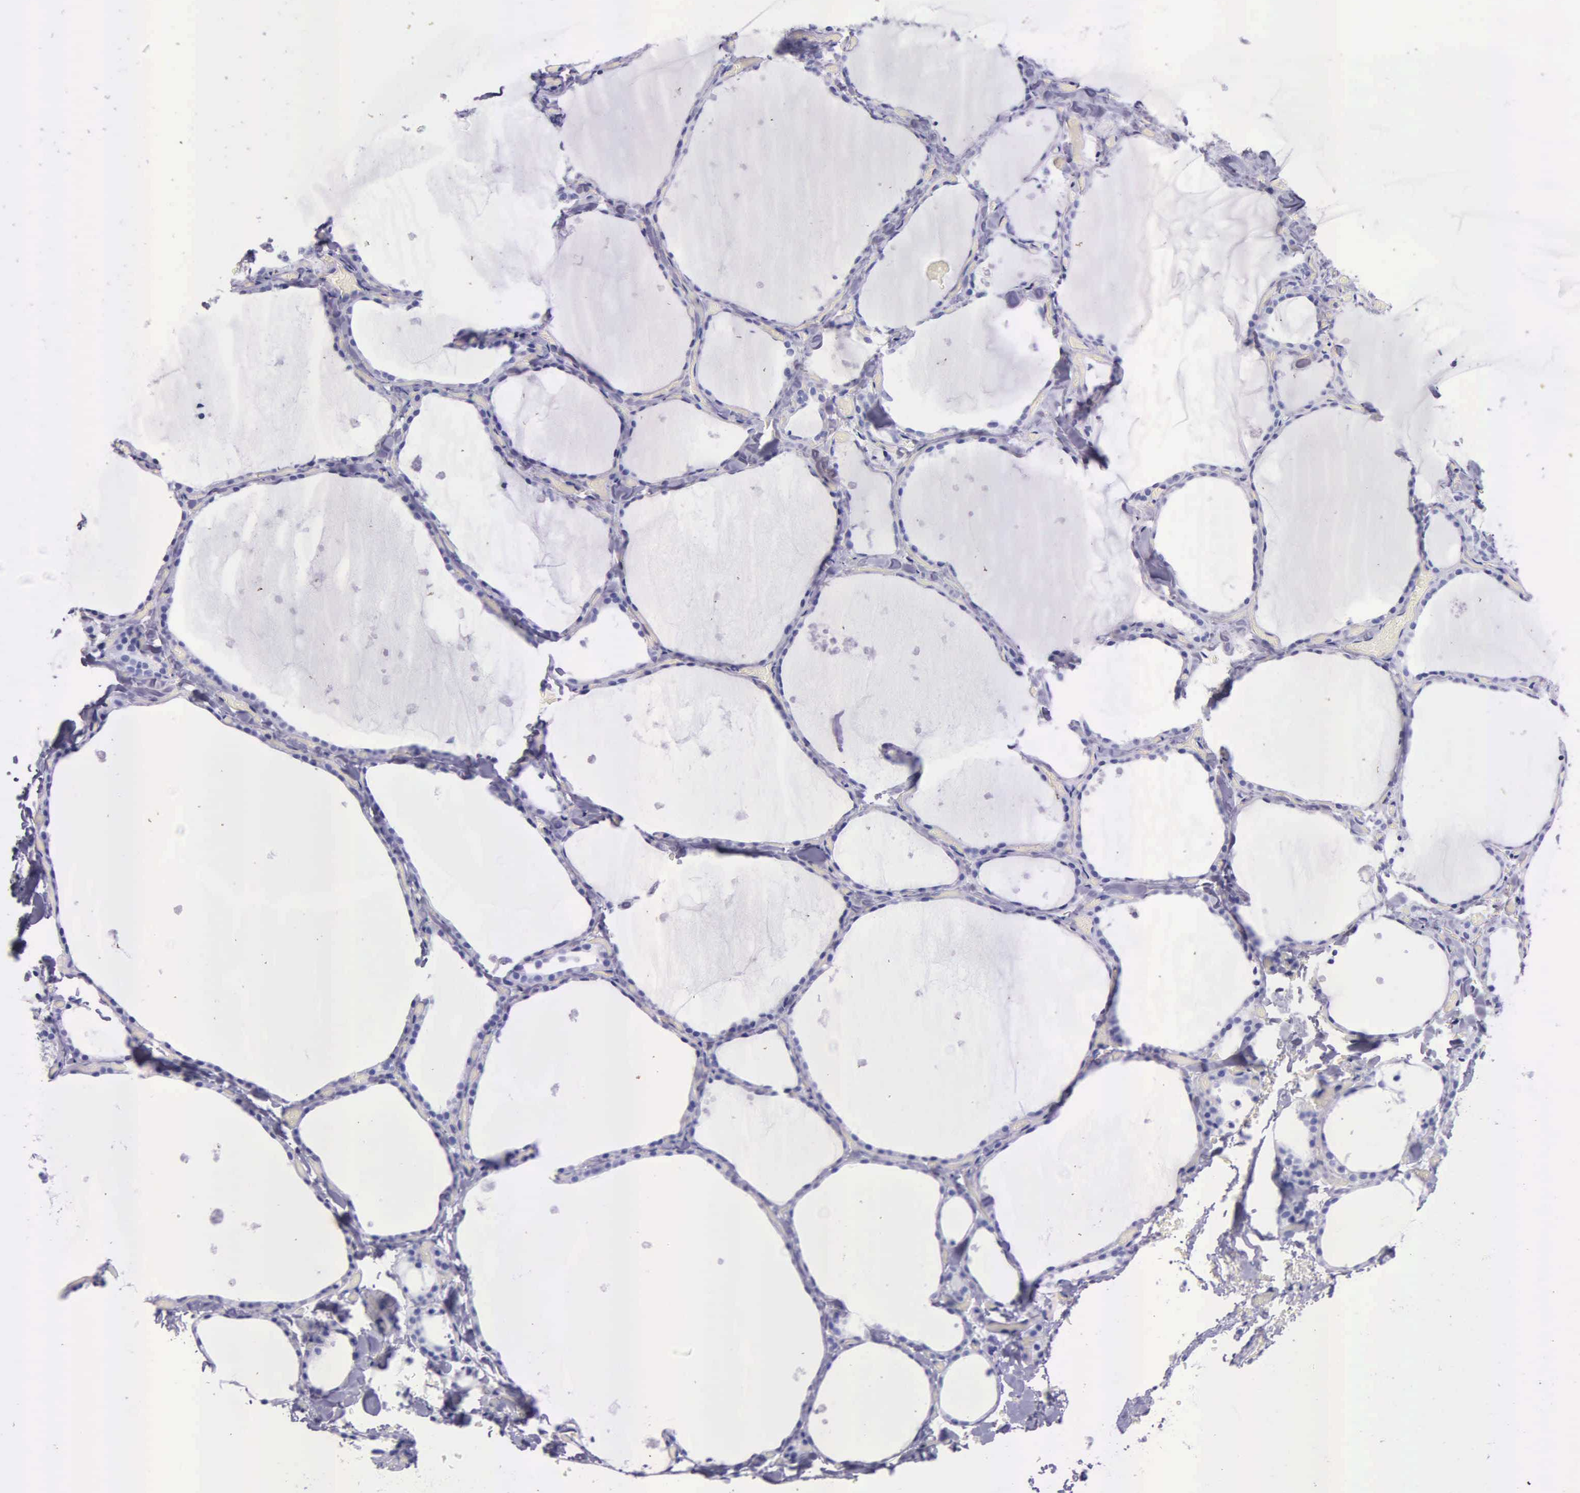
{"staining": {"intensity": "negative", "quantity": "none", "location": "none"}, "tissue": "thyroid gland", "cell_type": "Glandular cells", "image_type": "normal", "snomed": [{"axis": "morphology", "description": "Normal tissue, NOS"}, {"axis": "topography", "description": "Thyroid gland"}], "caption": "High magnification brightfield microscopy of benign thyroid gland stained with DAB (3,3'-diaminobenzidine) (brown) and counterstained with hematoxylin (blue): glandular cells show no significant positivity.", "gene": "KLK2", "patient": {"sex": "male", "age": 34}}